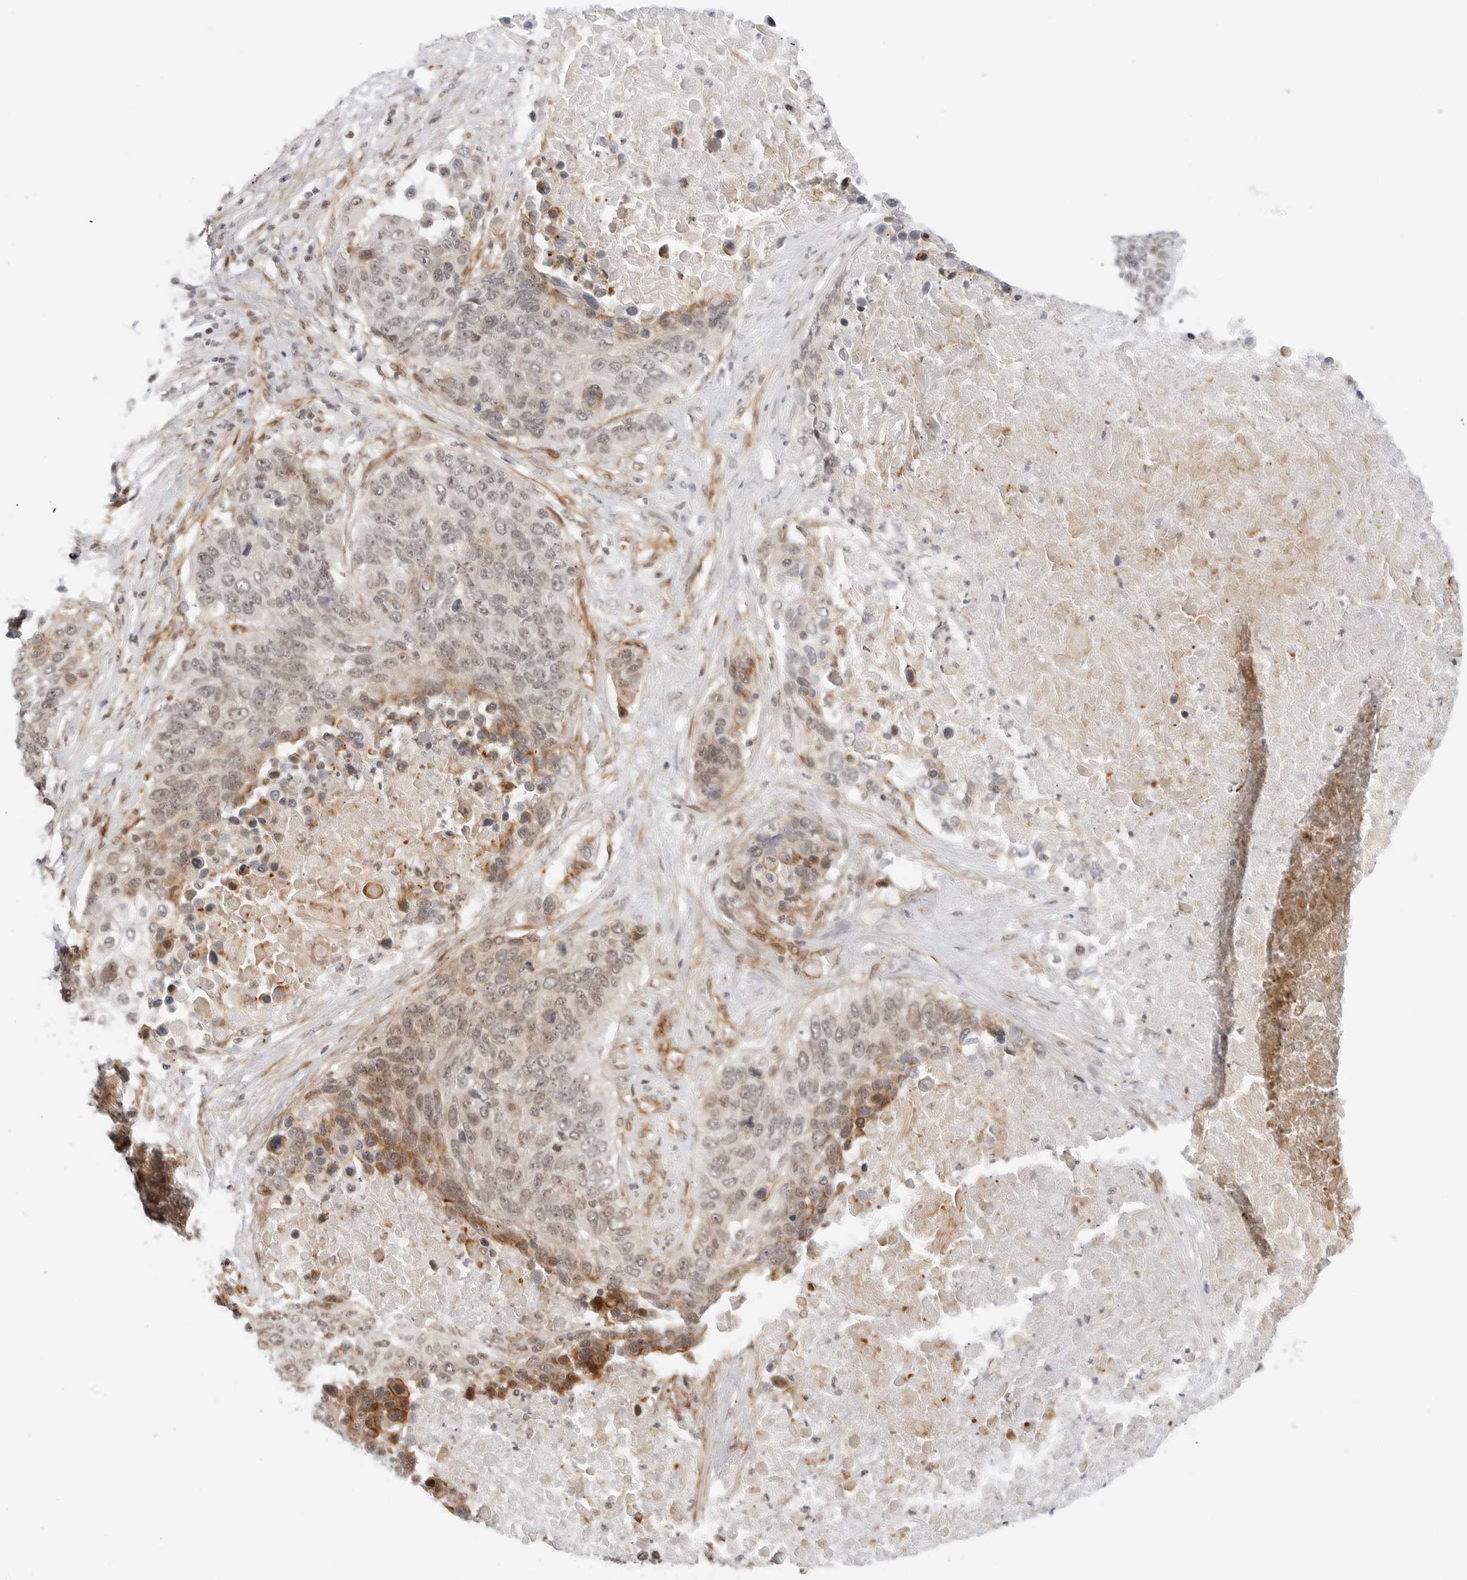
{"staining": {"intensity": "moderate", "quantity": "<25%", "location": "cytoplasmic/membranous"}, "tissue": "lung cancer", "cell_type": "Tumor cells", "image_type": "cancer", "snomed": [{"axis": "morphology", "description": "Squamous cell carcinoma, NOS"}, {"axis": "topography", "description": "Lung"}], "caption": "Immunohistochemical staining of squamous cell carcinoma (lung) exhibits moderate cytoplasmic/membranous protein positivity in approximately <25% of tumor cells.", "gene": "ZNF613", "patient": {"sex": "male", "age": 66}}